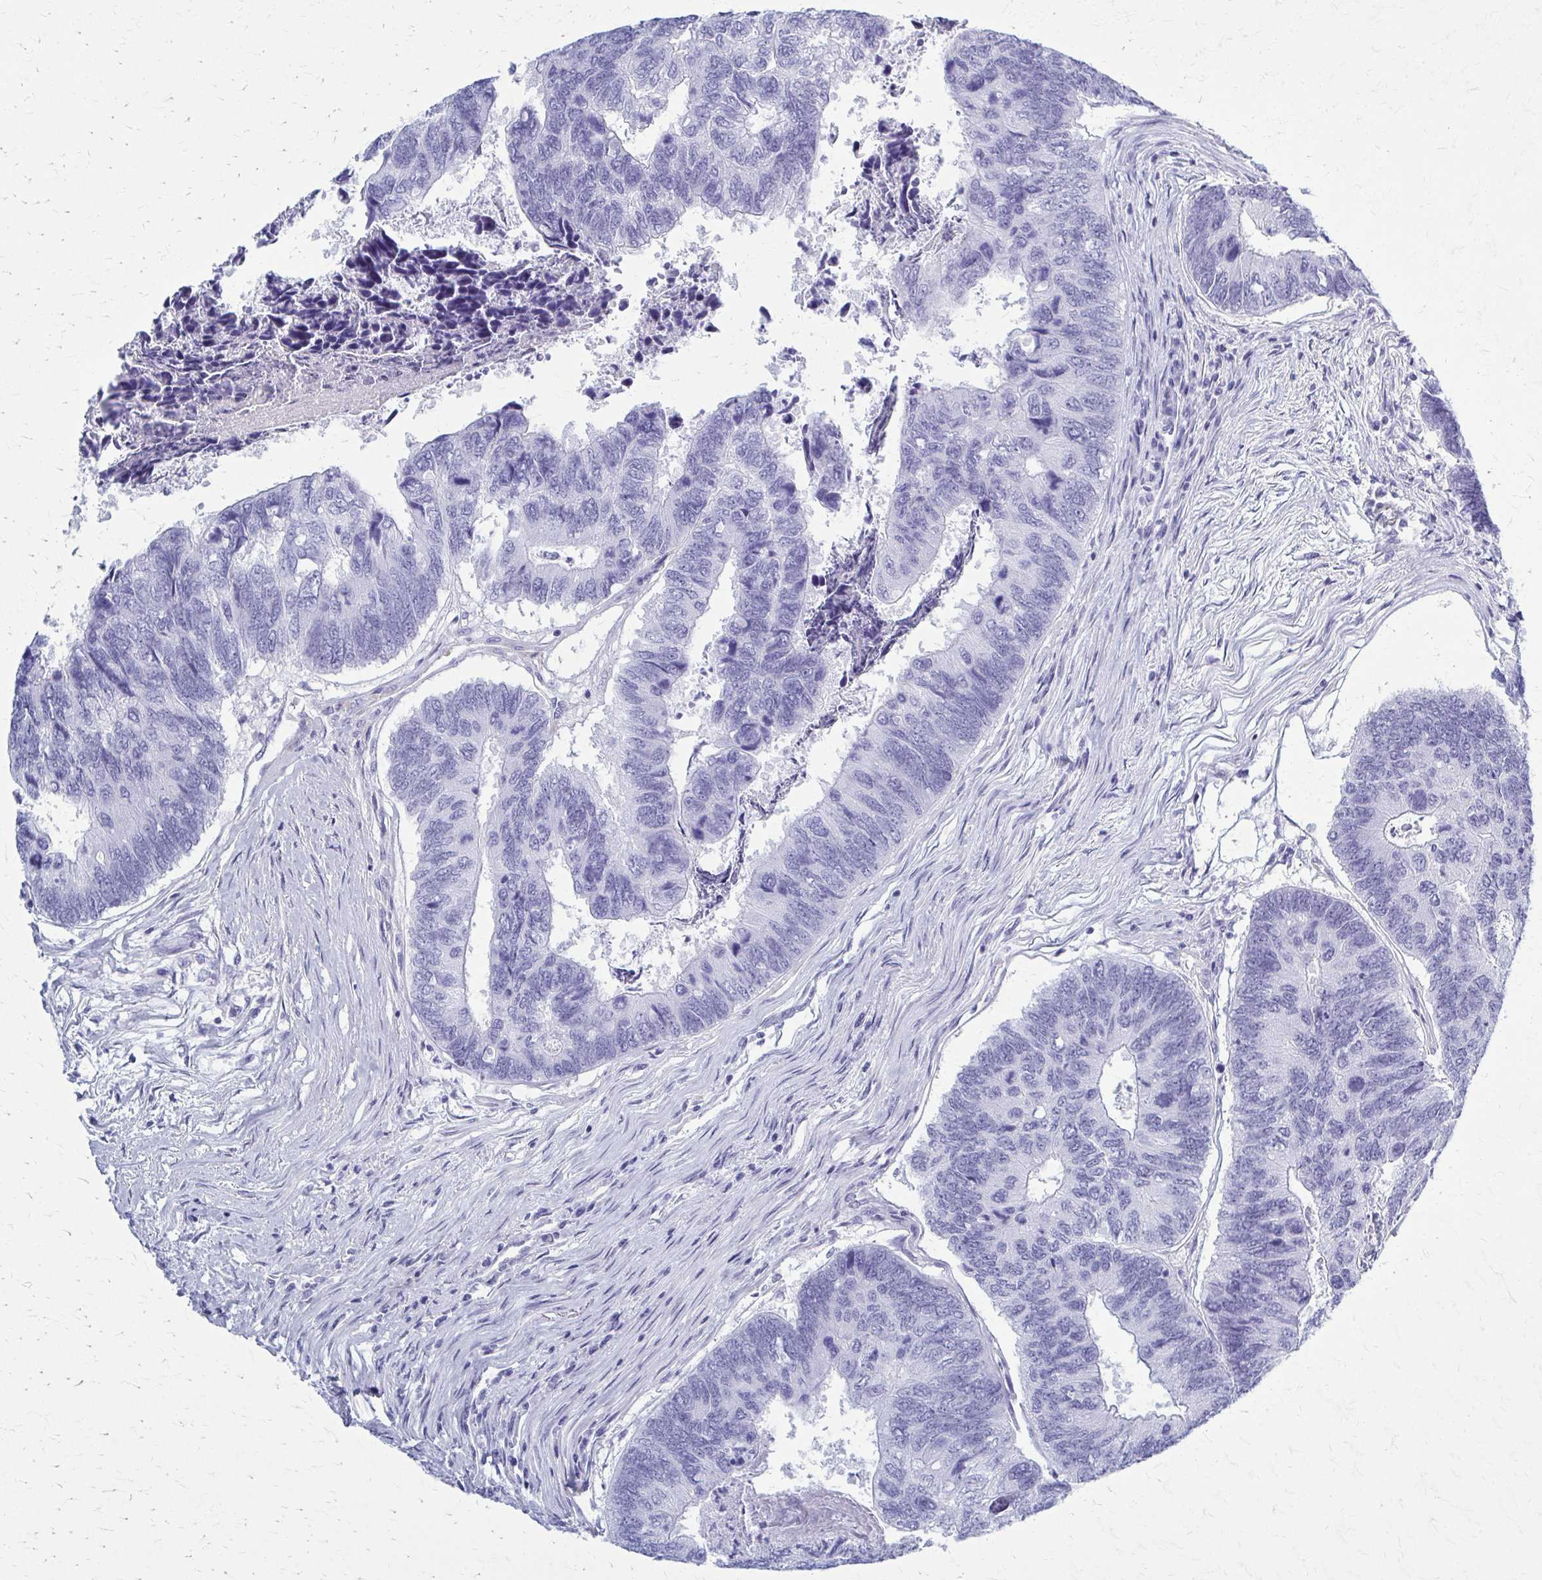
{"staining": {"intensity": "negative", "quantity": "none", "location": "none"}, "tissue": "colorectal cancer", "cell_type": "Tumor cells", "image_type": "cancer", "snomed": [{"axis": "morphology", "description": "Adenocarcinoma, NOS"}, {"axis": "topography", "description": "Colon"}], "caption": "Image shows no protein staining in tumor cells of colorectal cancer tissue. (DAB immunohistochemistry (IHC) with hematoxylin counter stain).", "gene": "GFAP", "patient": {"sex": "female", "age": 67}}